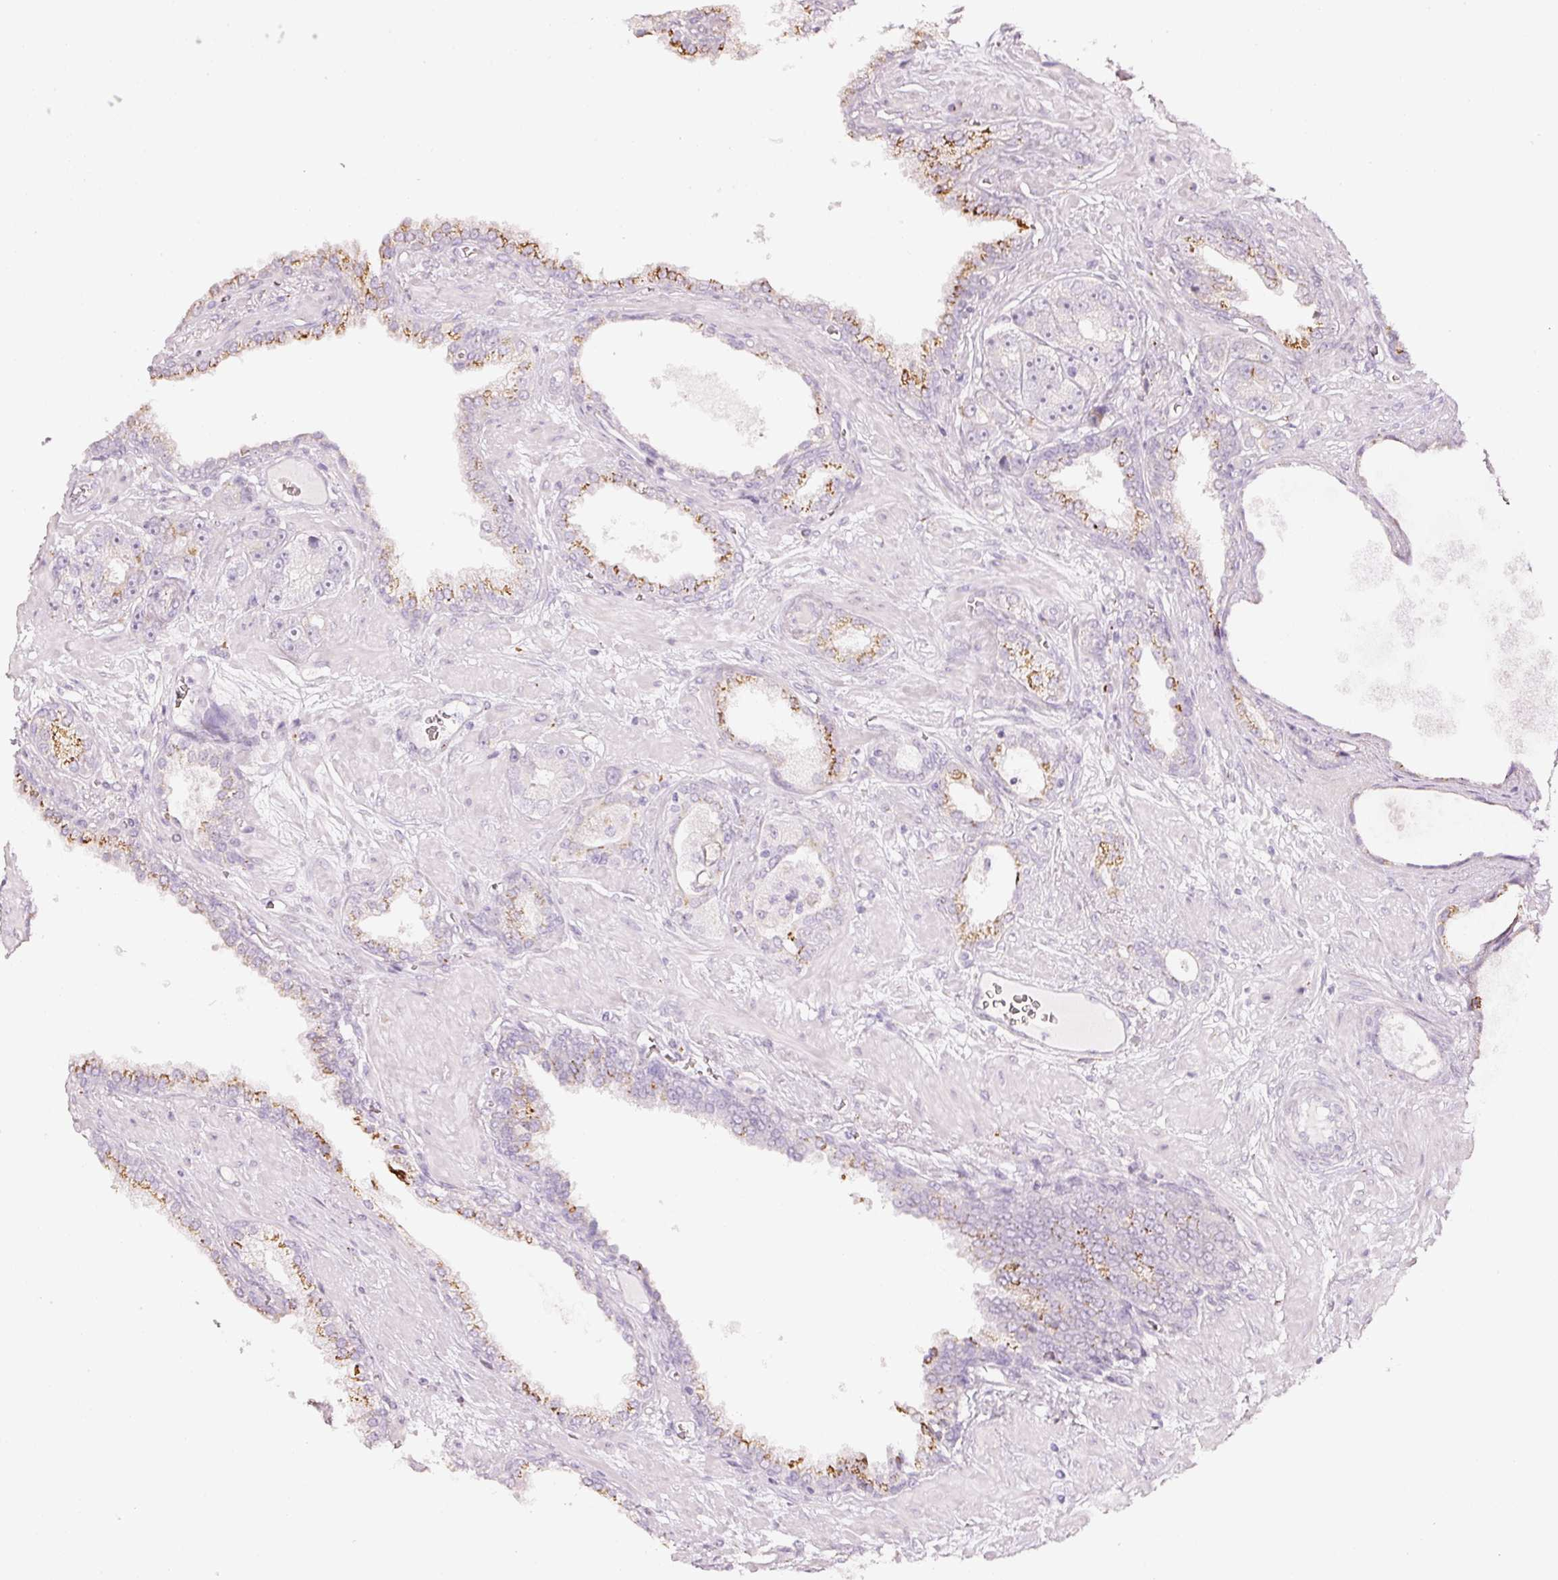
{"staining": {"intensity": "moderate", "quantity": "<25%", "location": "cytoplasmic/membranous"}, "tissue": "prostate cancer", "cell_type": "Tumor cells", "image_type": "cancer", "snomed": [{"axis": "morphology", "description": "Adenocarcinoma, High grade"}, {"axis": "topography", "description": "Prostate"}], "caption": "The histopathology image demonstrates immunohistochemical staining of prostate cancer (adenocarcinoma (high-grade)). There is moderate cytoplasmic/membranous expression is seen in about <25% of tumor cells.", "gene": "SDF4", "patient": {"sex": "male", "age": 71}}